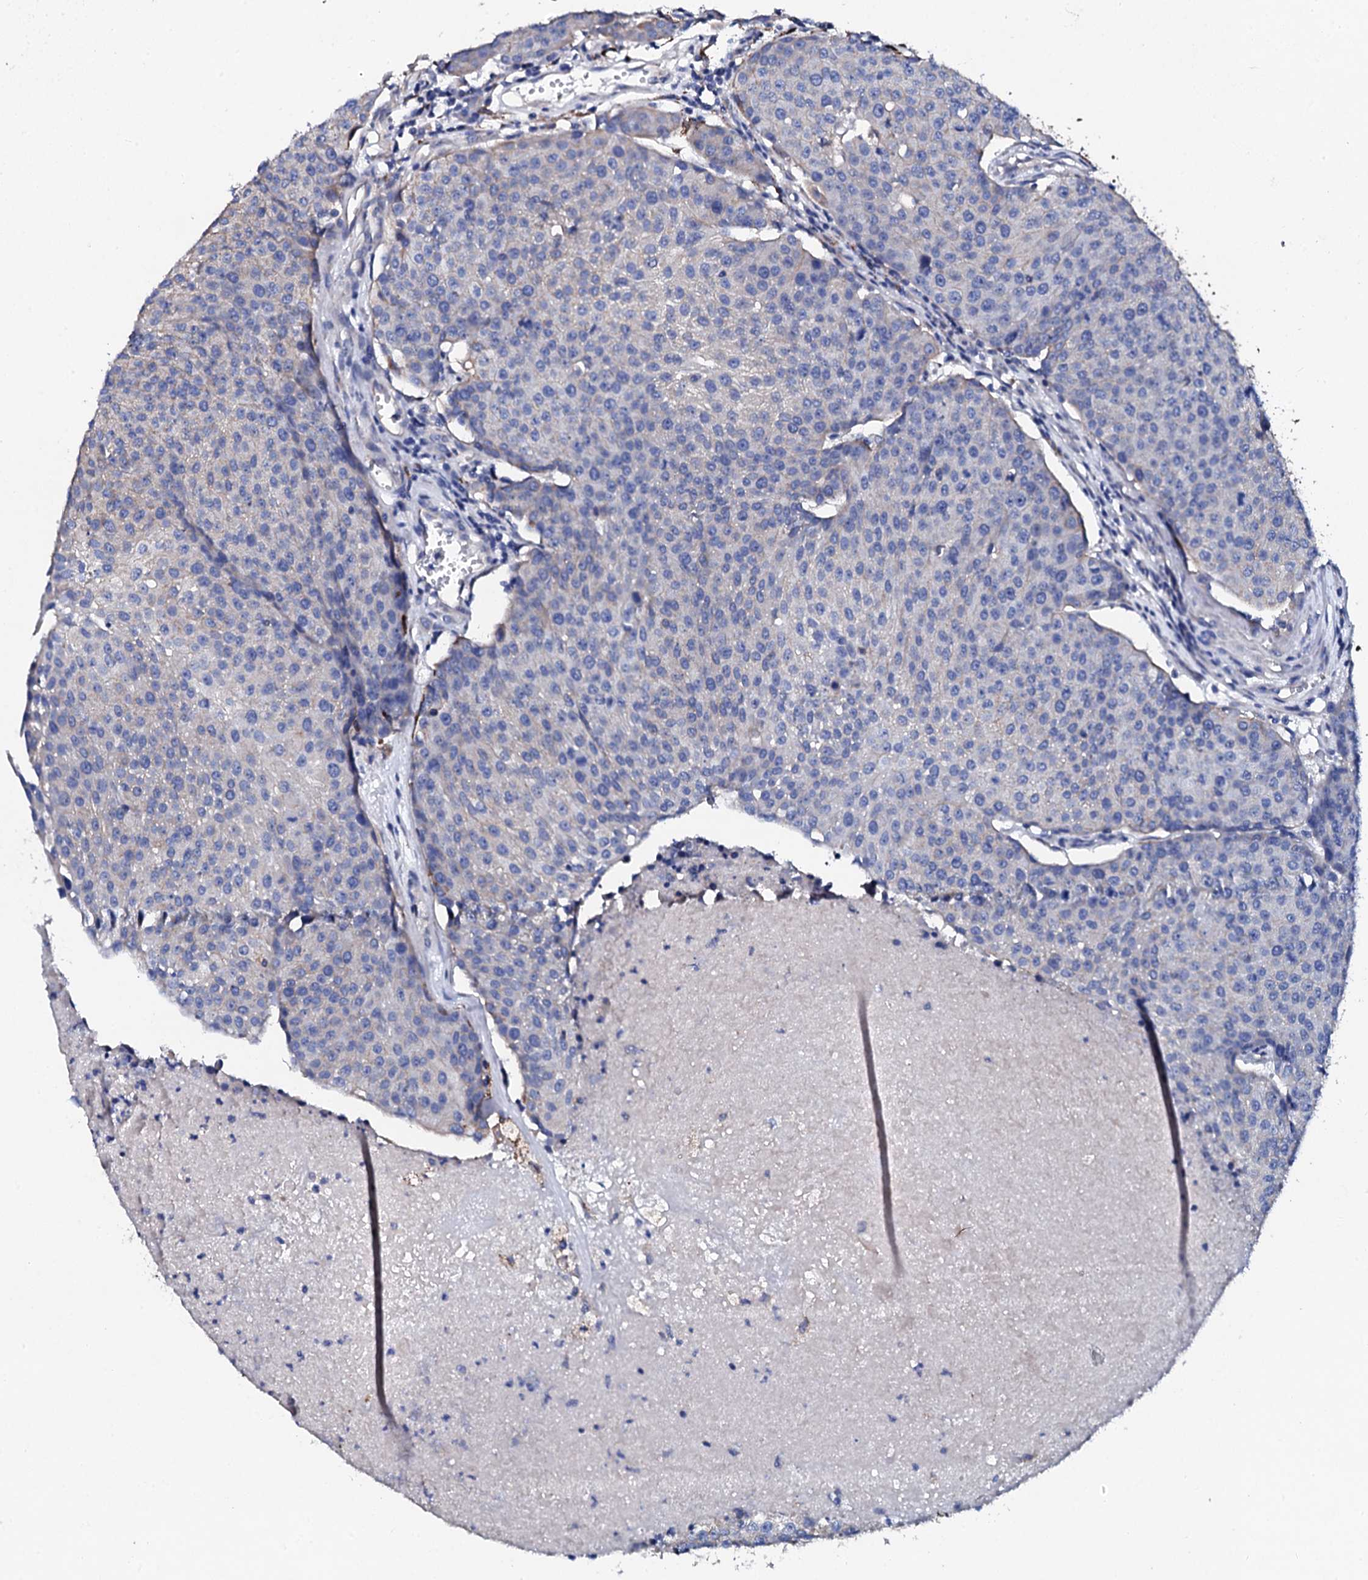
{"staining": {"intensity": "negative", "quantity": "none", "location": "none"}, "tissue": "urothelial cancer", "cell_type": "Tumor cells", "image_type": "cancer", "snomed": [{"axis": "morphology", "description": "Urothelial carcinoma, High grade"}, {"axis": "topography", "description": "Urinary bladder"}], "caption": "Histopathology image shows no significant protein expression in tumor cells of urothelial cancer.", "gene": "KLHL32", "patient": {"sex": "female", "age": 85}}